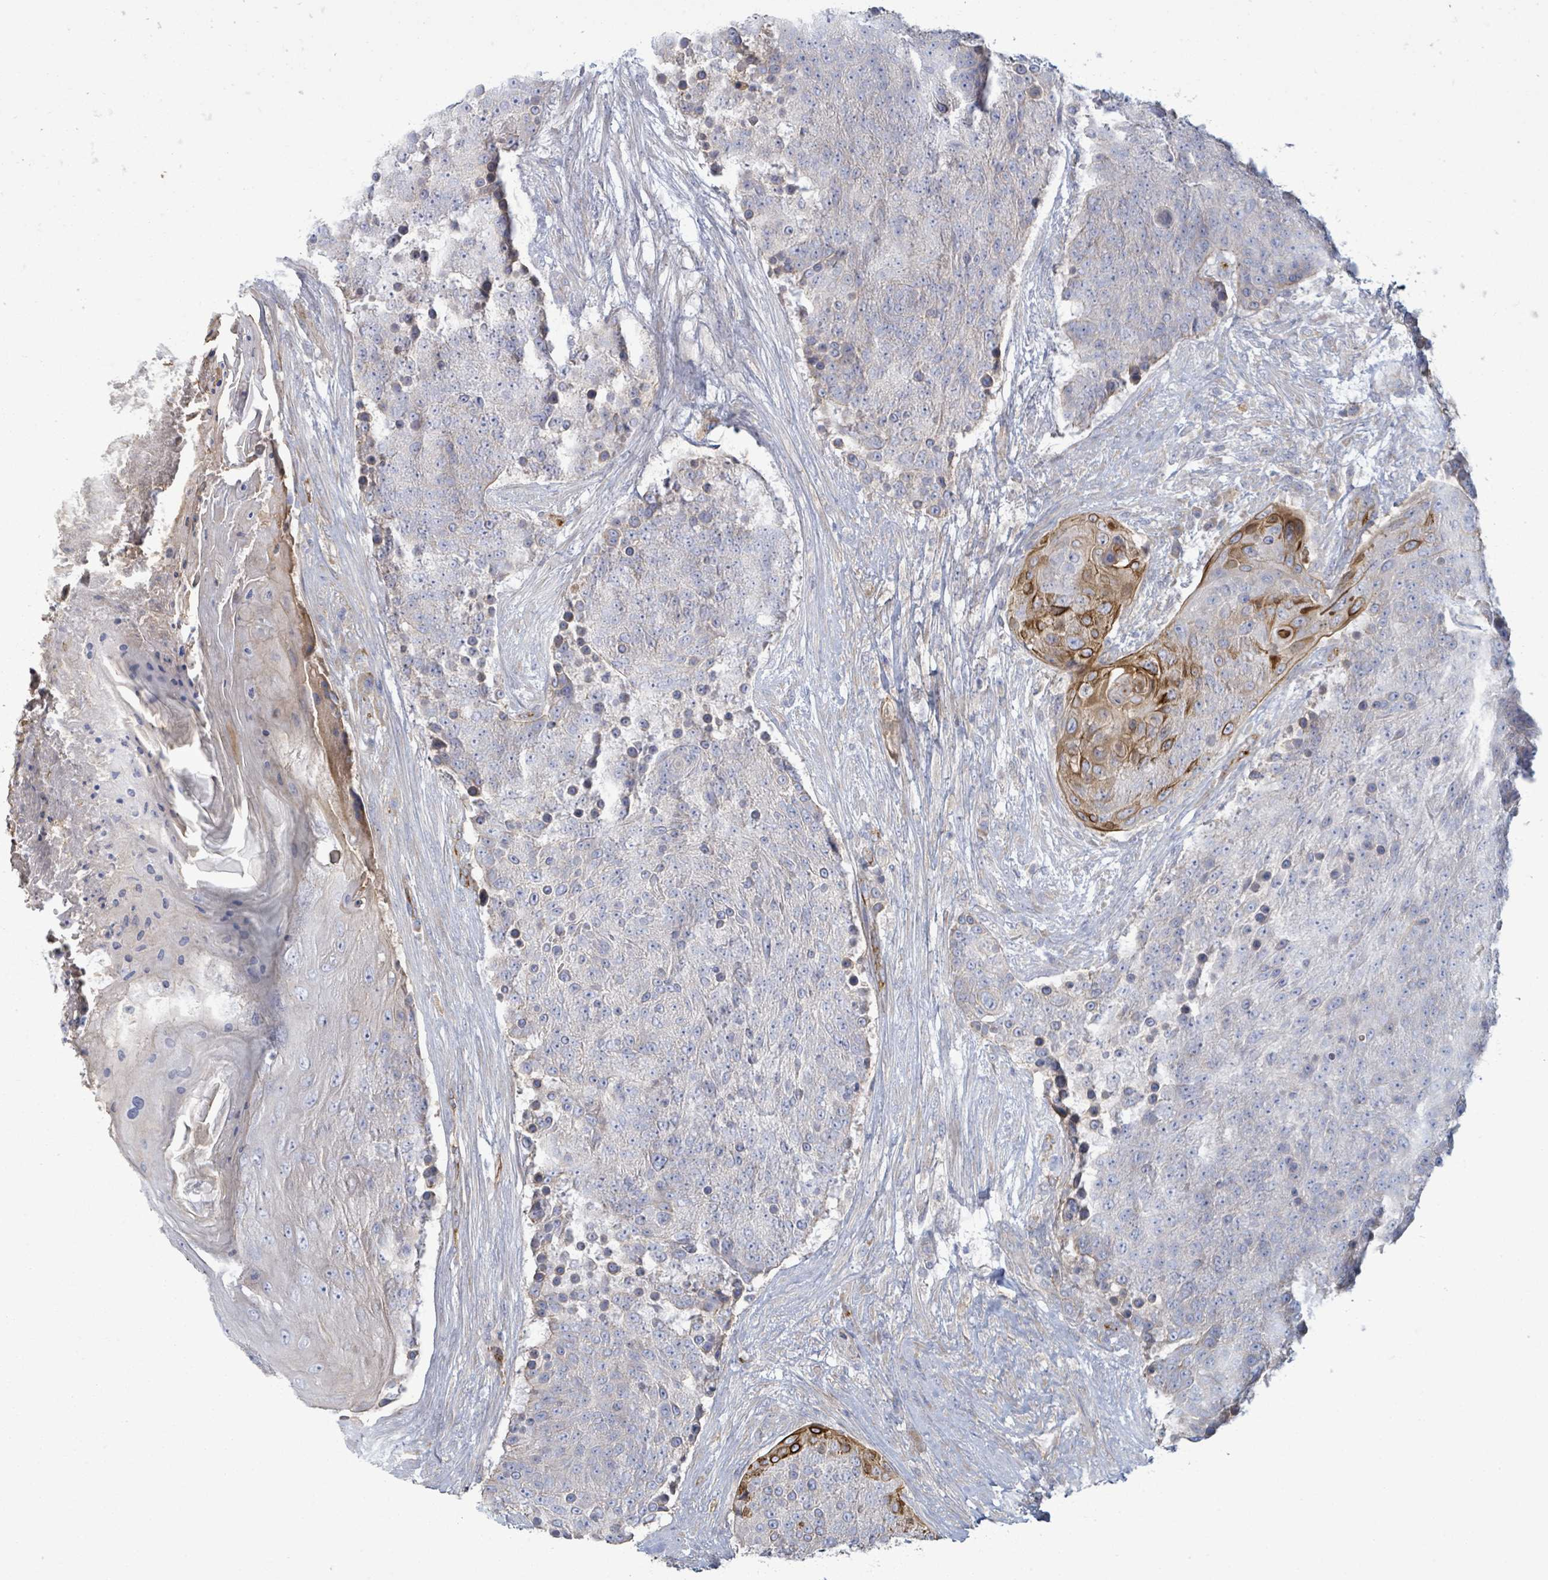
{"staining": {"intensity": "moderate", "quantity": "<25%", "location": "cytoplasmic/membranous"}, "tissue": "urothelial cancer", "cell_type": "Tumor cells", "image_type": "cancer", "snomed": [{"axis": "morphology", "description": "Urothelial carcinoma, High grade"}, {"axis": "topography", "description": "Urinary bladder"}], "caption": "Immunohistochemical staining of urothelial cancer displays moderate cytoplasmic/membranous protein positivity in approximately <25% of tumor cells. The staining is performed using DAB (3,3'-diaminobenzidine) brown chromogen to label protein expression. The nuclei are counter-stained blue using hematoxylin.", "gene": "COL13A1", "patient": {"sex": "female", "age": 63}}